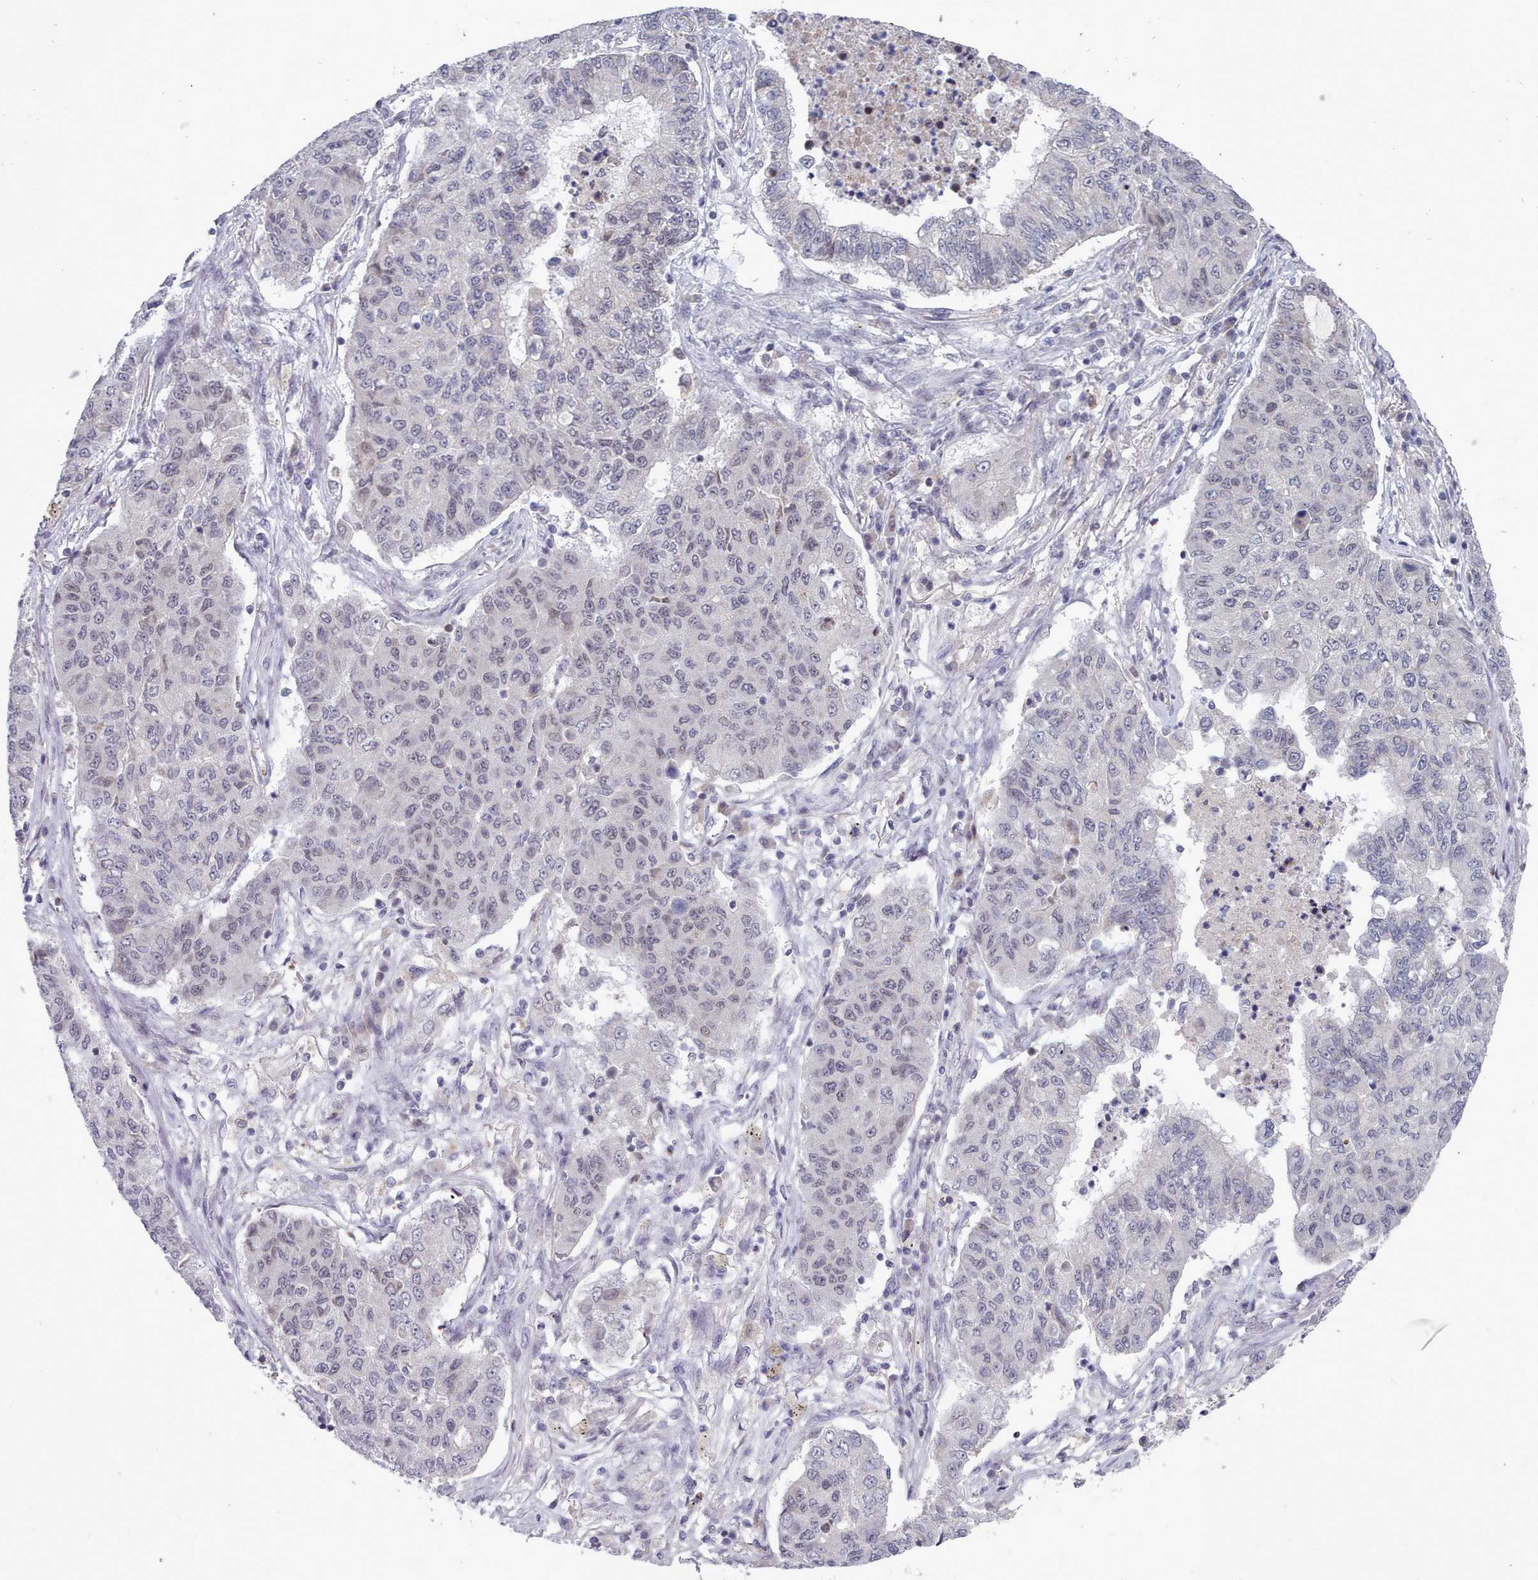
{"staining": {"intensity": "negative", "quantity": "none", "location": "none"}, "tissue": "lung cancer", "cell_type": "Tumor cells", "image_type": "cancer", "snomed": [{"axis": "morphology", "description": "Squamous cell carcinoma, NOS"}, {"axis": "topography", "description": "Lung"}], "caption": "Tumor cells show no significant positivity in squamous cell carcinoma (lung).", "gene": "GINS1", "patient": {"sex": "male", "age": 74}}